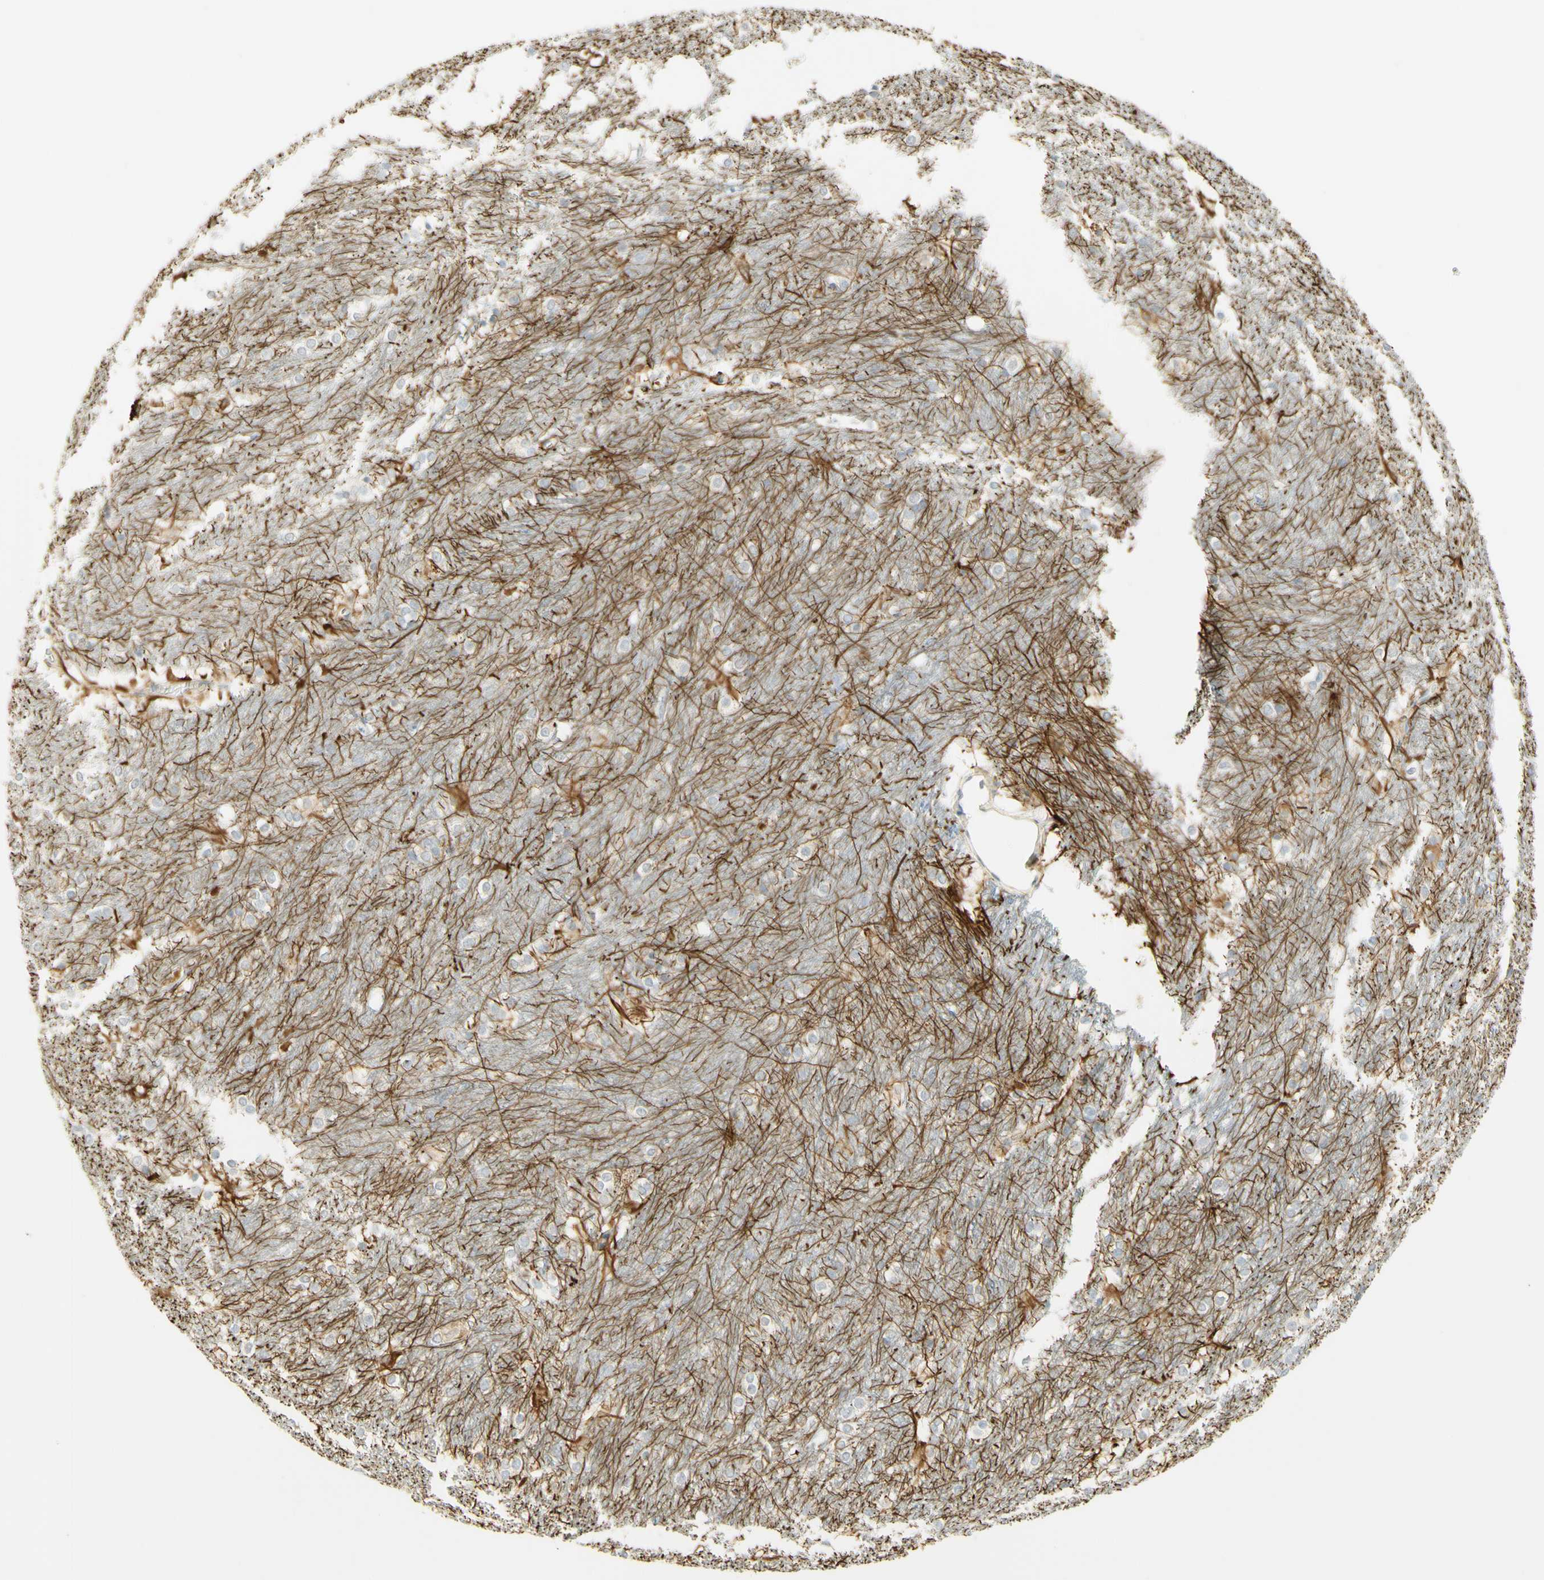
{"staining": {"intensity": "negative", "quantity": "none", "location": "none"}, "tissue": "caudate", "cell_type": "Glial cells", "image_type": "normal", "snomed": [{"axis": "morphology", "description": "Normal tissue, NOS"}, {"axis": "topography", "description": "Lateral ventricle wall"}], "caption": "DAB immunohistochemical staining of normal caudate exhibits no significant staining in glial cells.", "gene": "KIF11", "patient": {"sex": "female", "age": 19}}